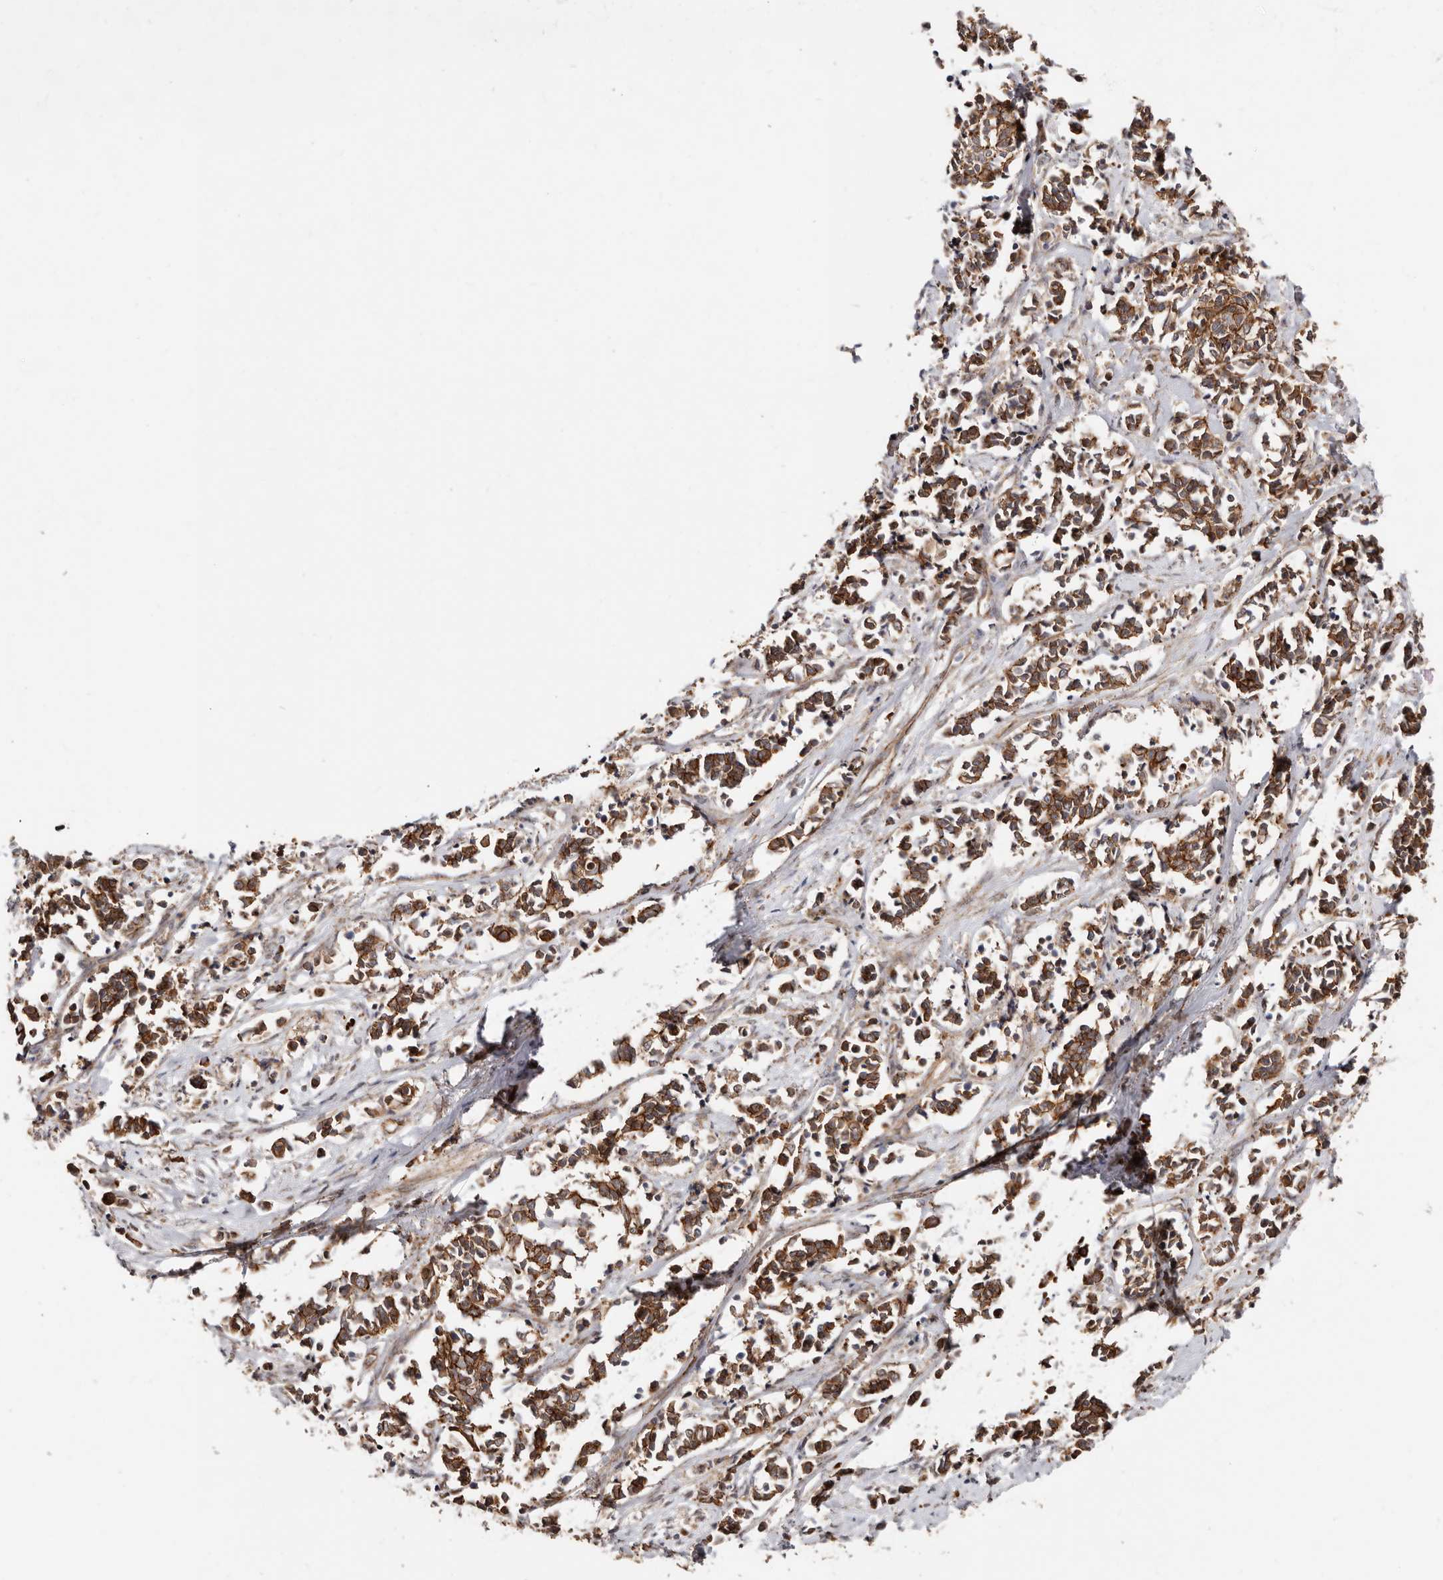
{"staining": {"intensity": "strong", "quantity": ">75%", "location": "cytoplasmic/membranous"}, "tissue": "cervical cancer", "cell_type": "Tumor cells", "image_type": "cancer", "snomed": [{"axis": "morphology", "description": "Normal tissue, NOS"}, {"axis": "morphology", "description": "Squamous cell carcinoma, NOS"}, {"axis": "topography", "description": "Cervix"}], "caption": "The histopathology image shows staining of cervical cancer (squamous cell carcinoma), revealing strong cytoplasmic/membranous protein positivity (brown color) within tumor cells.", "gene": "CTNNB1", "patient": {"sex": "female", "age": 35}}